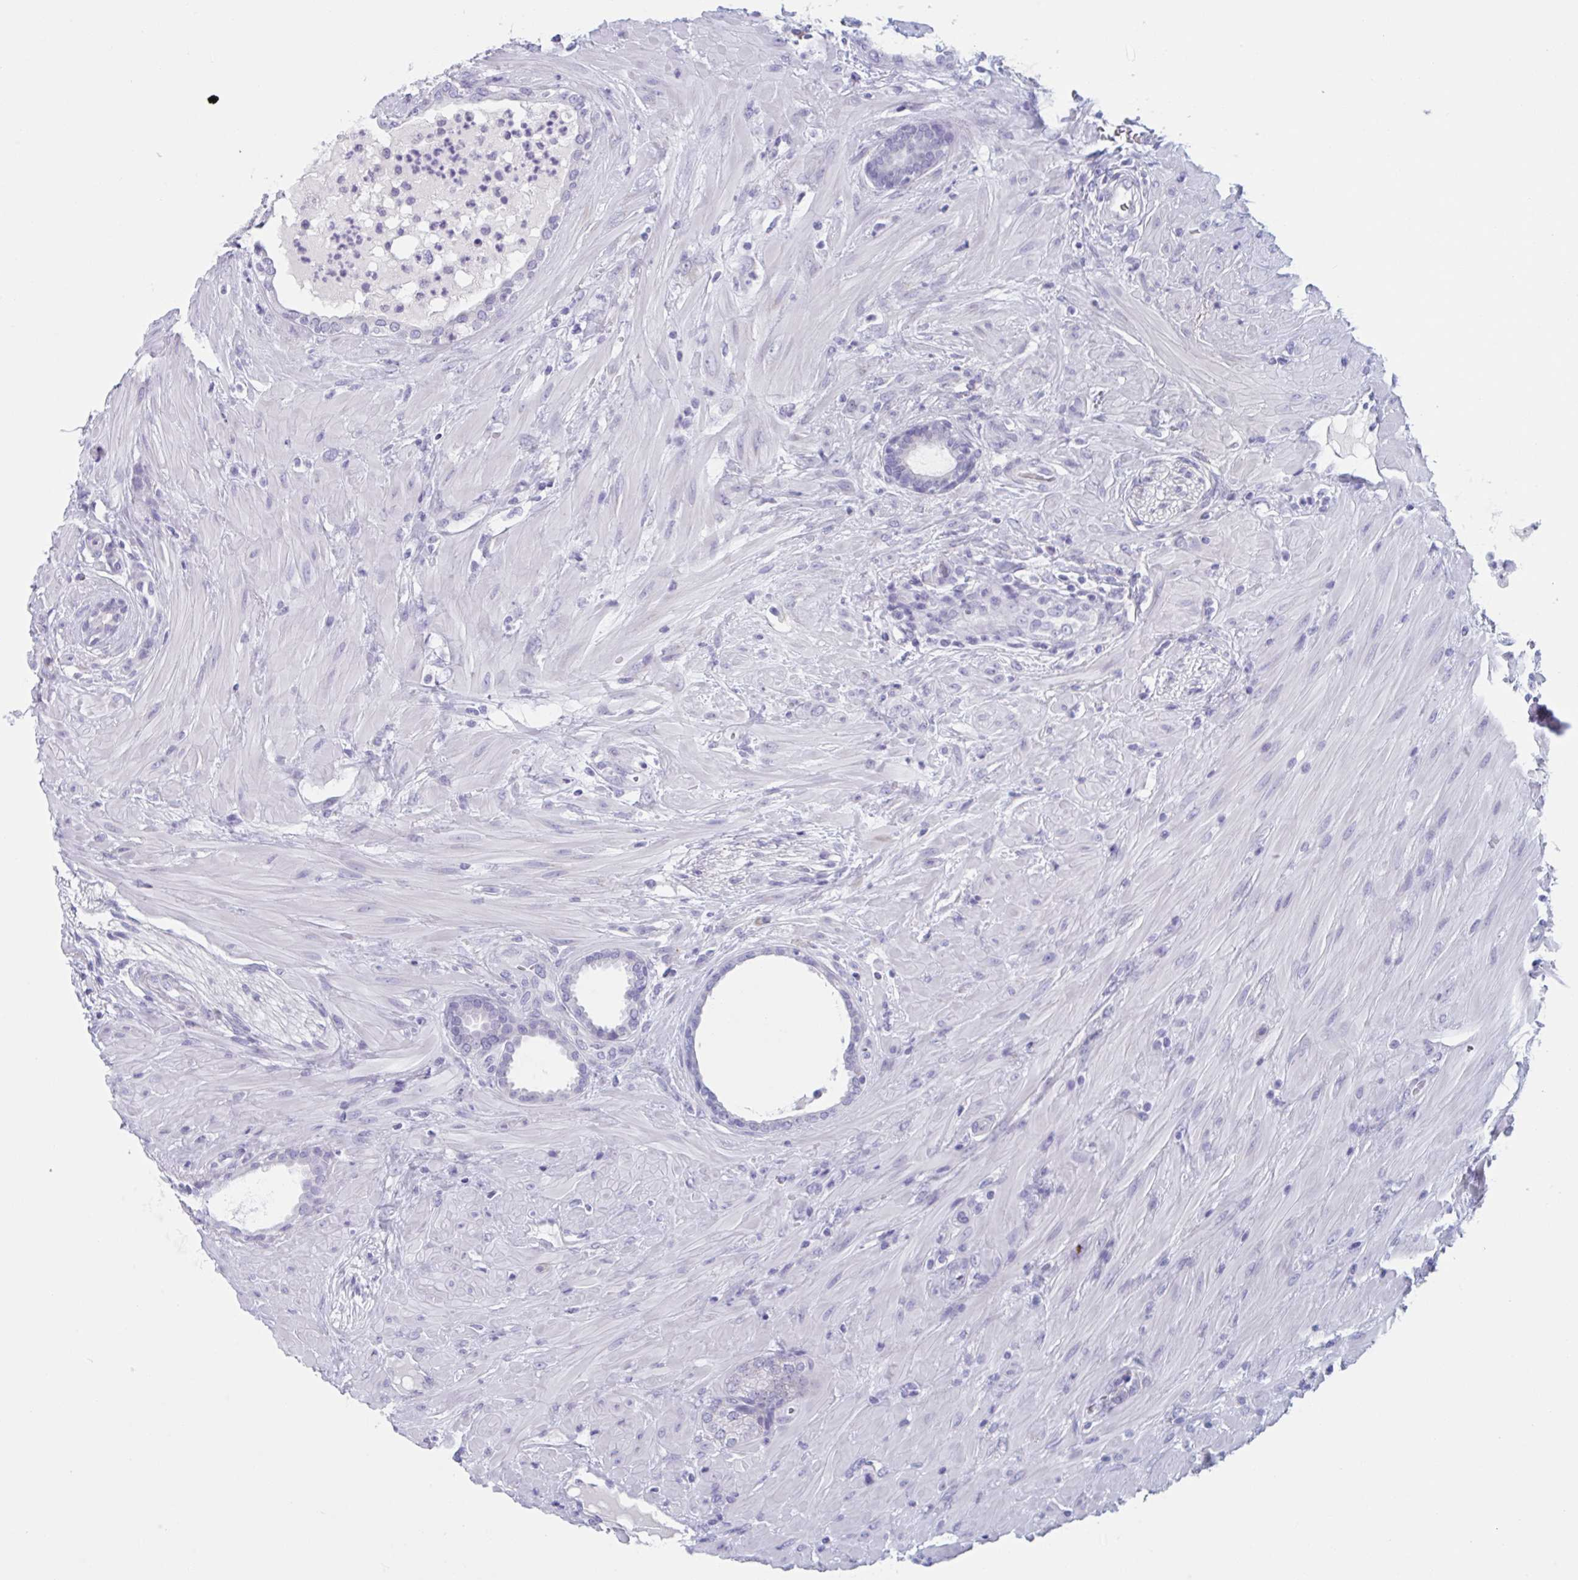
{"staining": {"intensity": "negative", "quantity": "none", "location": "none"}, "tissue": "prostate cancer", "cell_type": "Tumor cells", "image_type": "cancer", "snomed": [{"axis": "morphology", "description": "Adenocarcinoma, High grade"}, {"axis": "topography", "description": "Prostate"}], "caption": "Prostate high-grade adenocarcinoma was stained to show a protein in brown. There is no significant staining in tumor cells. (Brightfield microscopy of DAB (3,3'-diaminobenzidine) immunohistochemistry at high magnification).", "gene": "HSD11B2", "patient": {"sex": "male", "age": 62}}